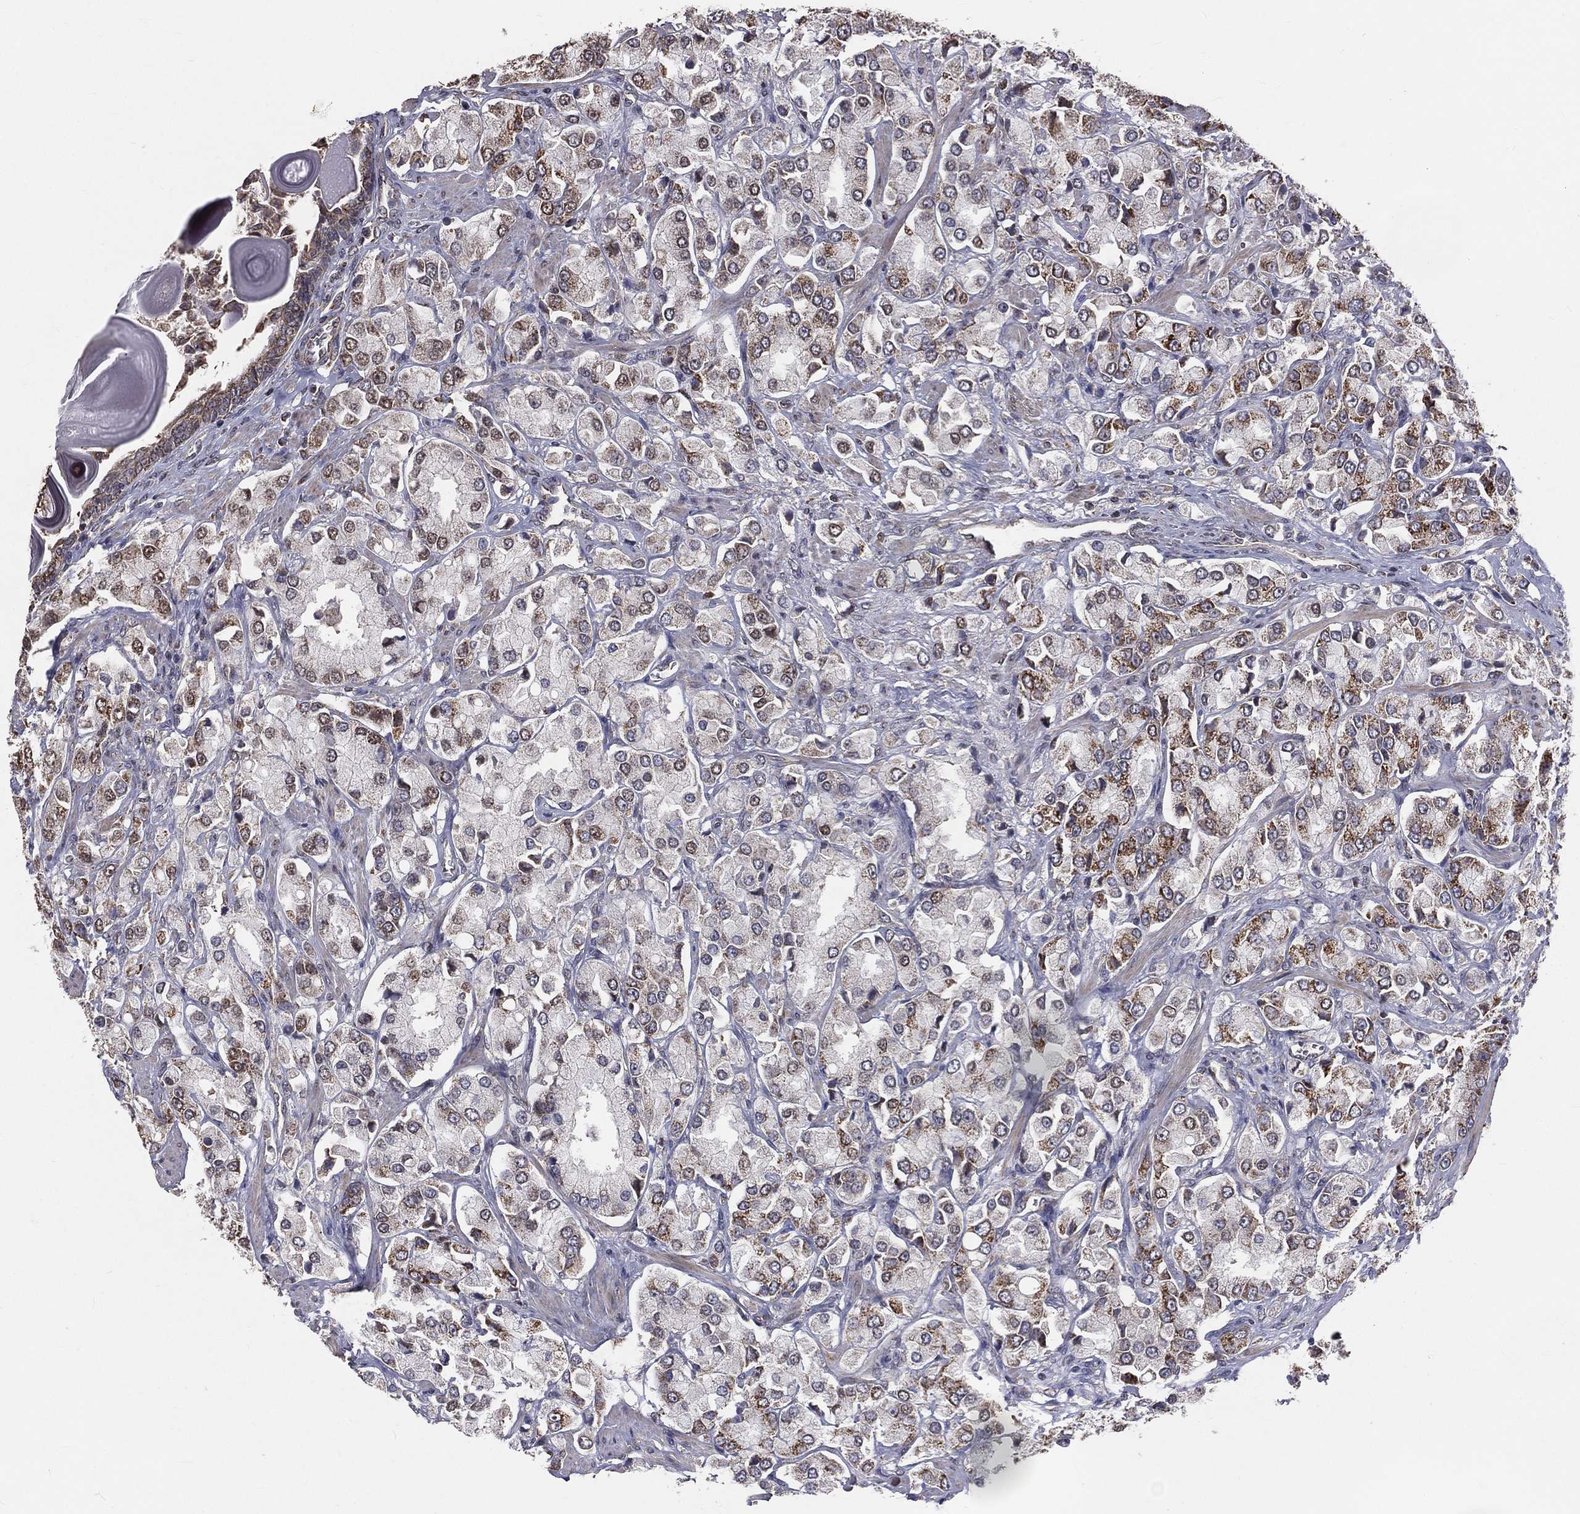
{"staining": {"intensity": "moderate", "quantity": "<25%", "location": "cytoplasmic/membranous"}, "tissue": "prostate cancer", "cell_type": "Tumor cells", "image_type": "cancer", "snomed": [{"axis": "morphology", "description": "Adenocarcinoma, NOS"}, {"axis": "topography", "description": "Prostate and seminal vesicle, NOS"}, {"axis": "topography", "description": "Prostate"}], "caption": "Human prostate cancer stained with a brown dye shows moderate cytoplasmic/membranous positive staining in about <25% of tumor cells.", "gene": "MRPL46", "patient": {"sex": "male", "age": 64}}